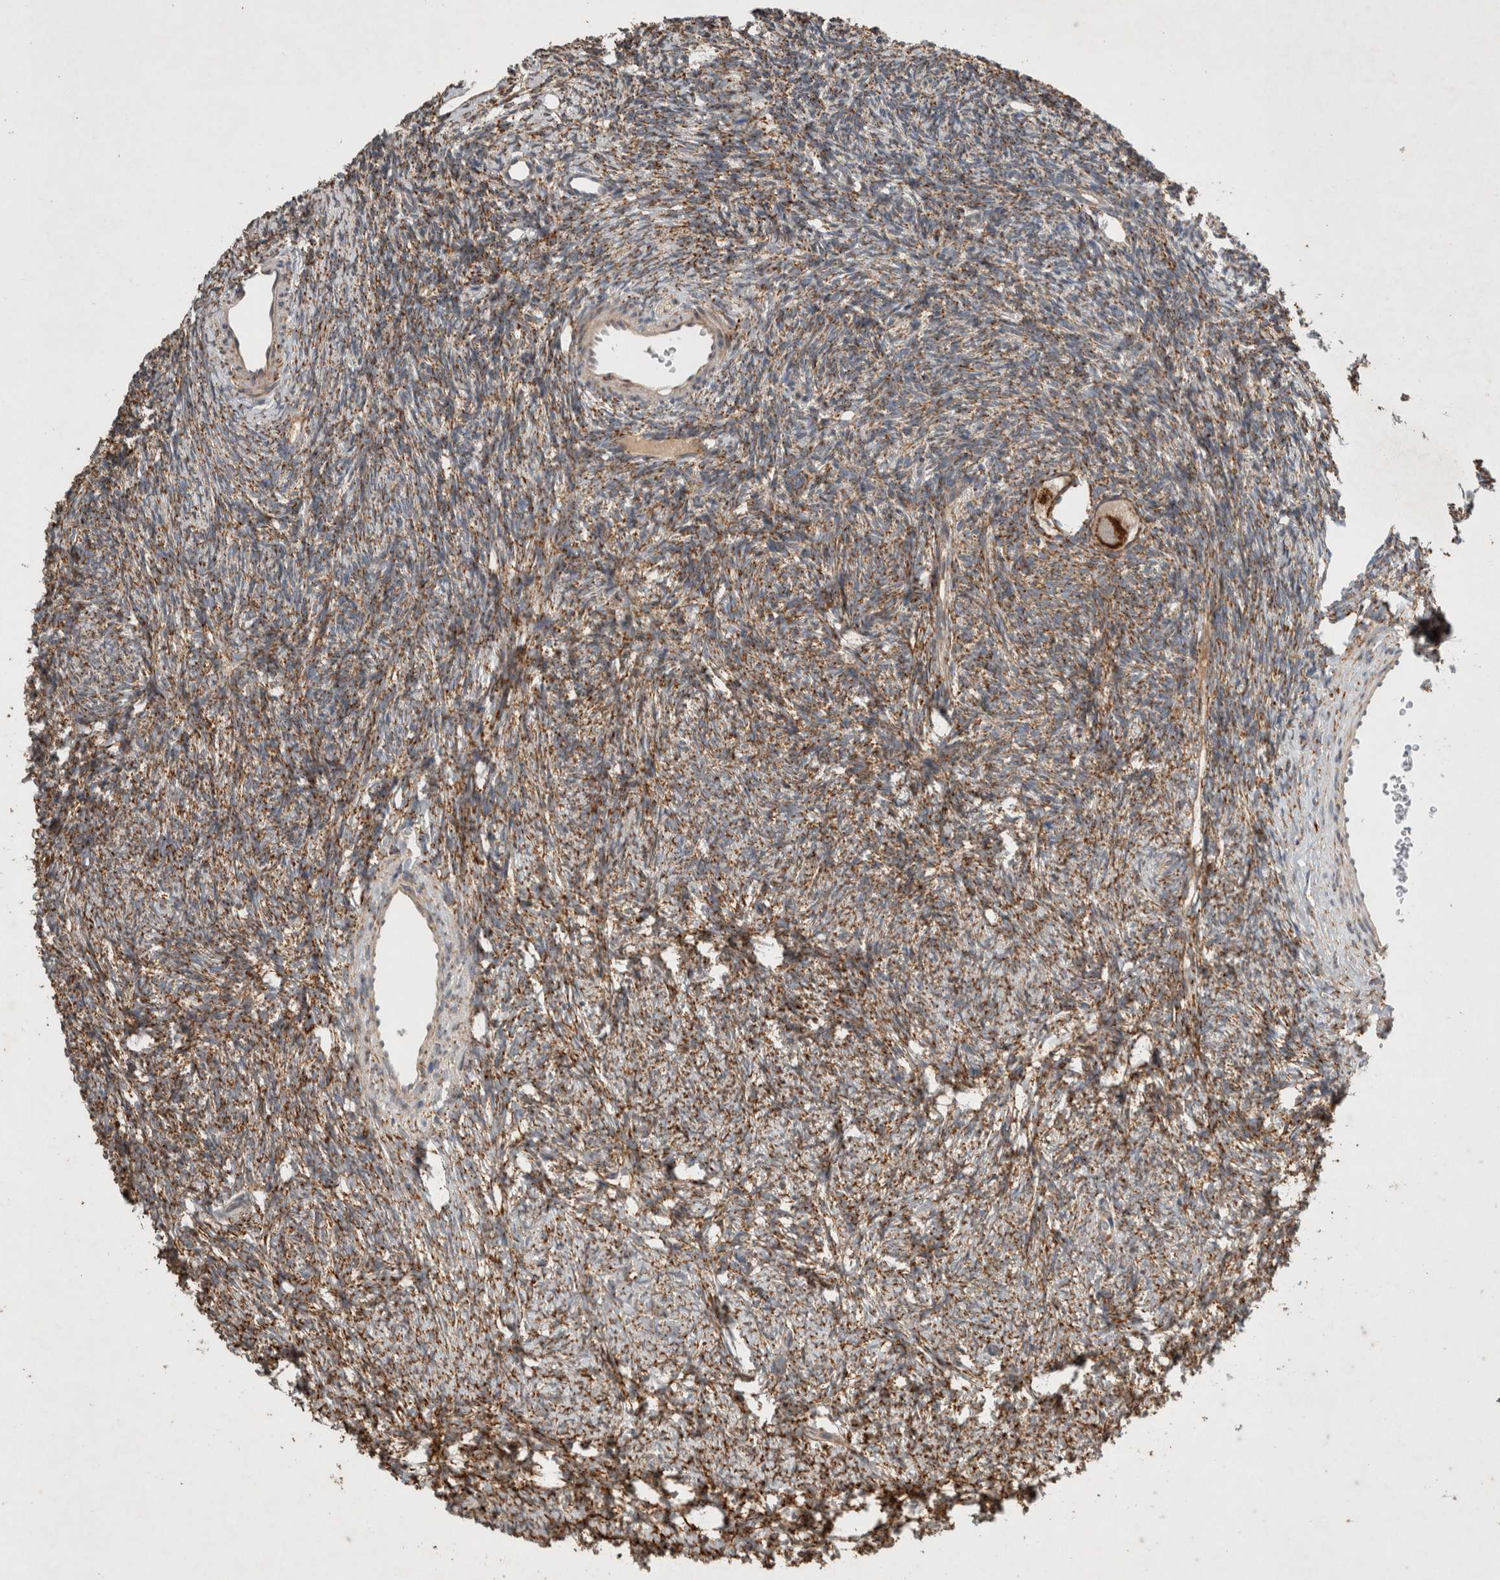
{"staining": {"intensity": "strong", "quantity": ">75%", "location": "cytoplasmic/membranous"}, "tissue": "ovary", "cell_type": "Follicle cells", "image_type": "normal", "snomed": [{"axis": "morphology", "description": "Normal tissue, NOS"}, {"axis": "topography", "description": "Ovary"}], "caption": "IHC of normal human ovary exhibits high levels of strong cytoplasmic/membranous positivity in approximately >75% of follicle cells. Nuclei are stained in blue.", "gene": "SERAC1", "patient": {"sex": "female", "age": 34}}